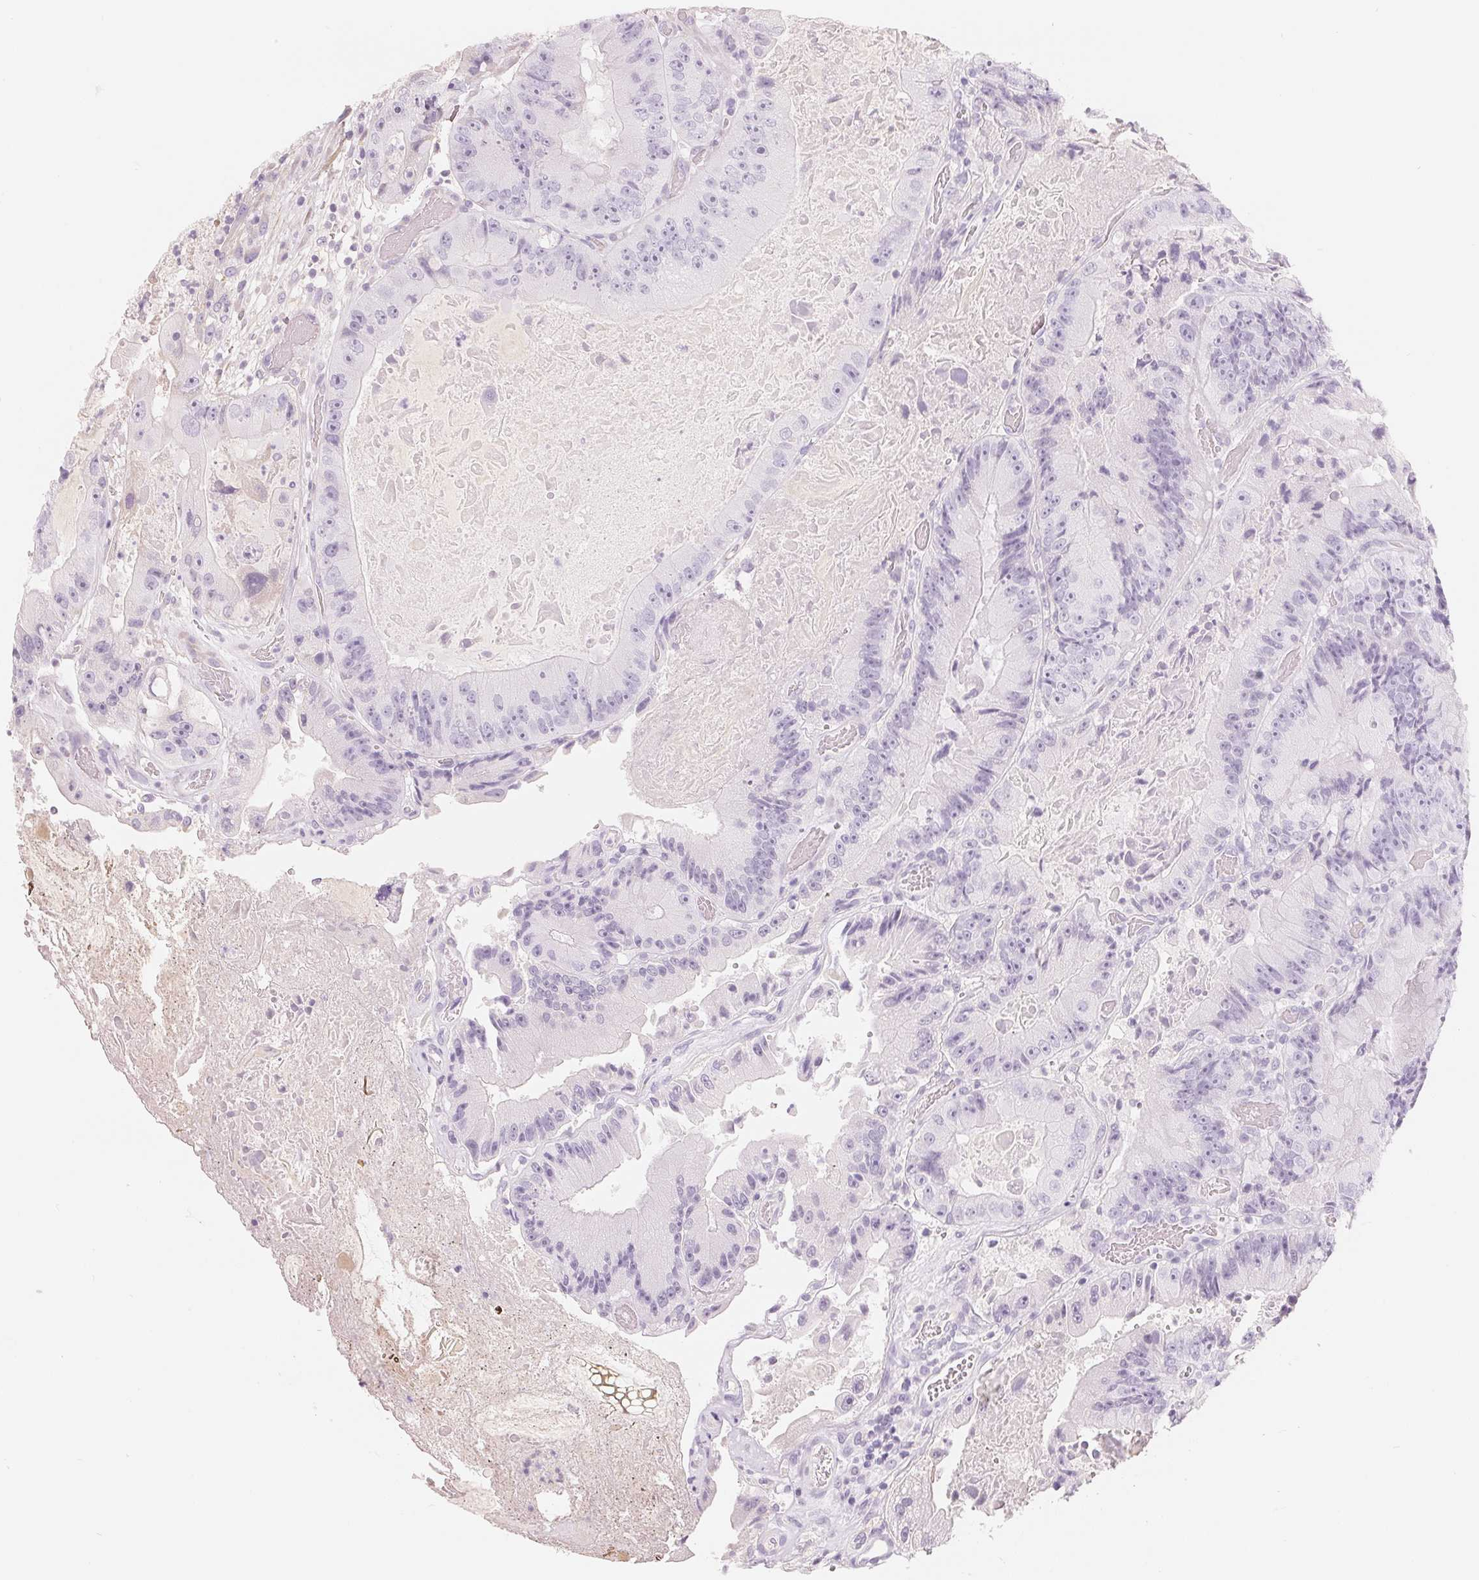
{"staining": {"intensity": "negative", "quantity": "none", "location": "none"}, "tissue": "colorectal cancer", "cell_type": "Tumor cells", "image_type": "cancer", "snomed": [{"axis": "morphology", "description": "Adenocarcinoma, NOS"}, {"axis": "topography", "description": "Colon"}], "caption": "IHC image of neoplastic tissue: human colorectal adenocarcinoma stained with DAB (3,3'-diaminobenzidine) reveals no significant protein staining in tumor cells. The staining is performed using DAB brown chromogen with nuclei counter-stained in using hematoxylin.", "gene": "CFHR2", "patient": {"sex": "female", "age": 86}}